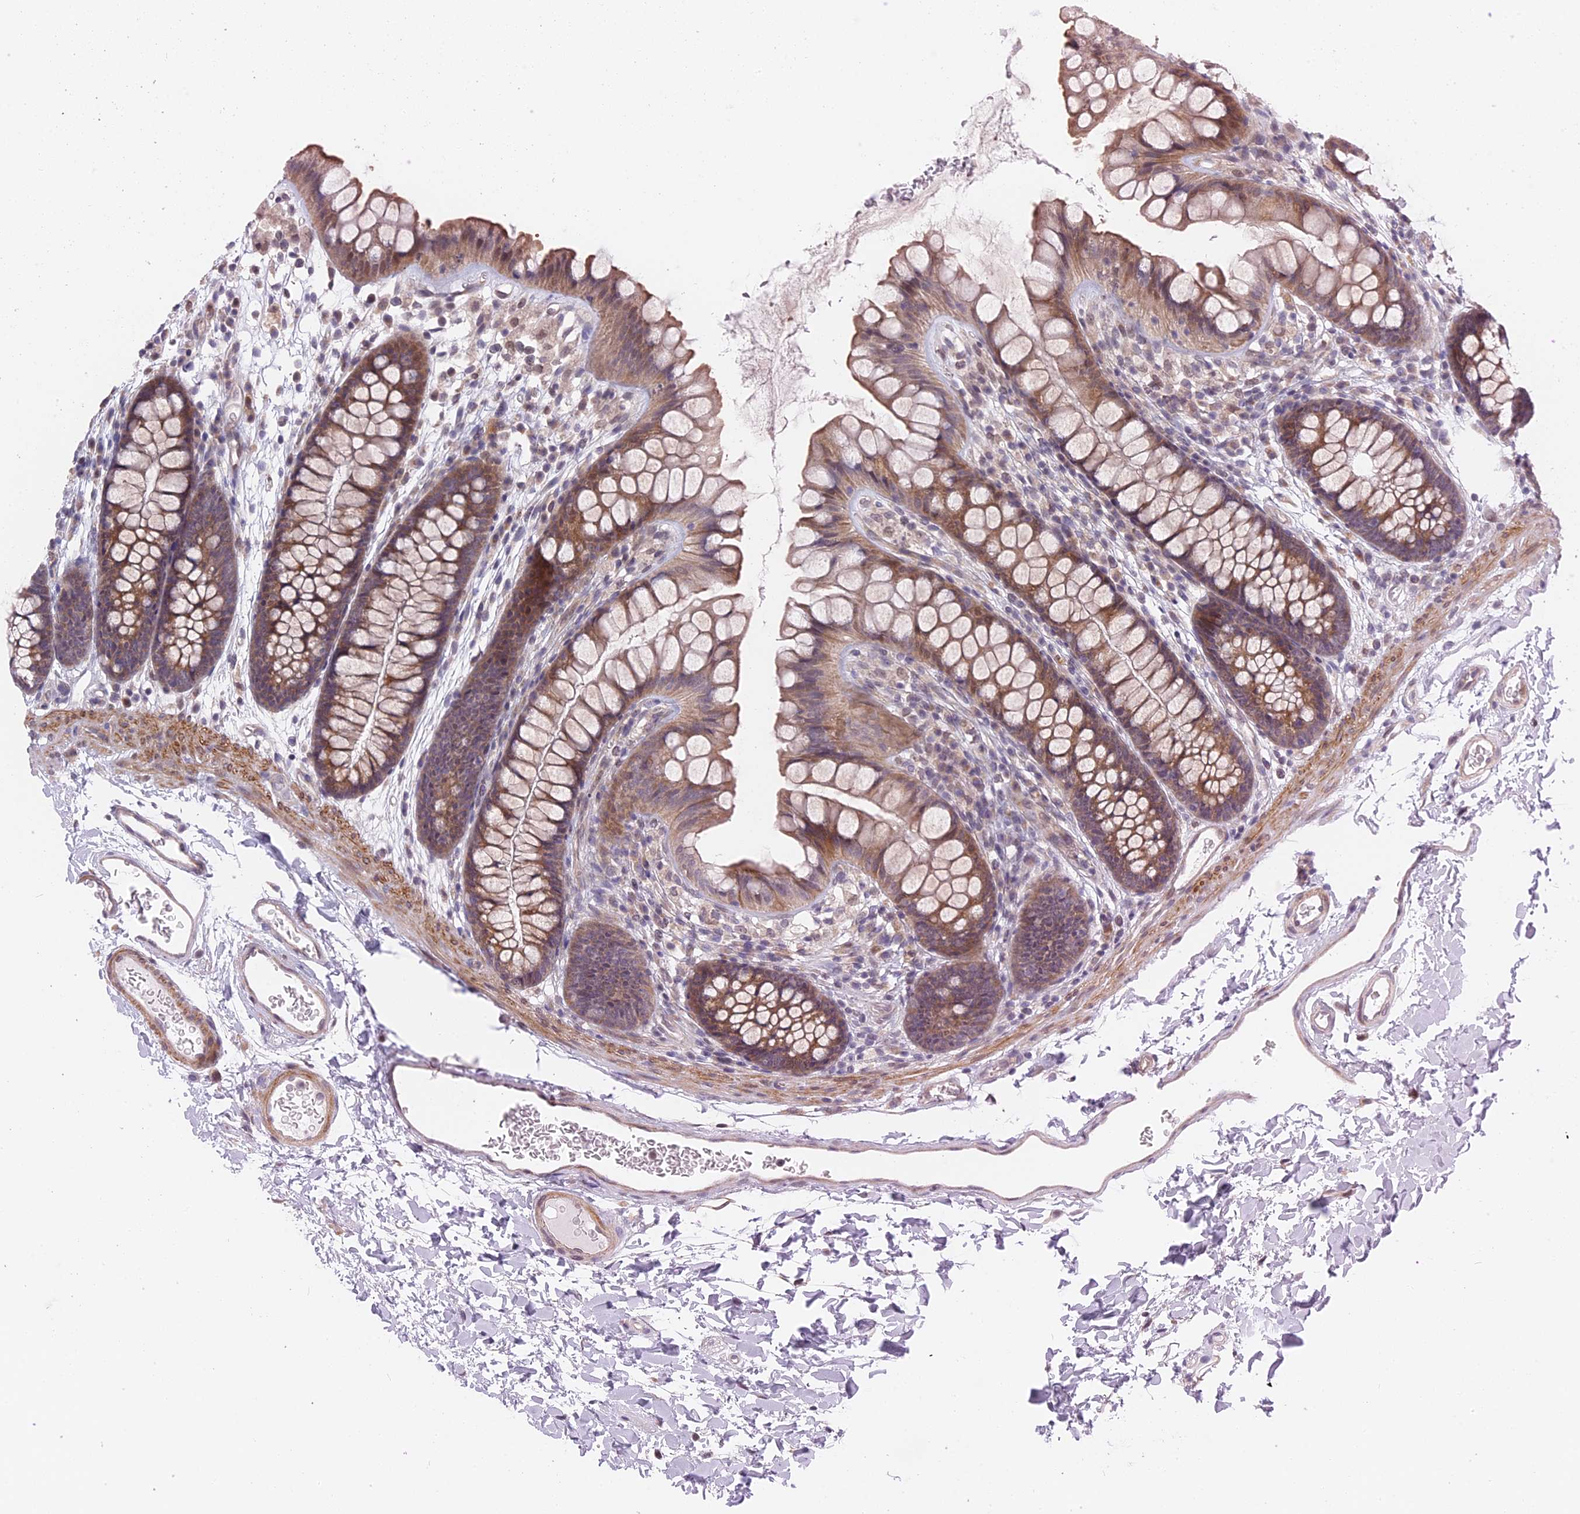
{"staining": {"intensity": "negative", "quantity": "none", "location": "none"}, "tissue": "colon", "cell_type": "Endothelial cells", "image_type": "normal", "snomed": [{"axis": "morphology", "description": "Normal tissue, NOS"}, {"axis": "topography", "description": "Colon"}], "caption": "DAB immunohistochemical staining of unremarkable human colon reveals no significant staining in endothelial cells.", "gene": "MTRF1", "patient": {"sex": "female", "age": 62}}